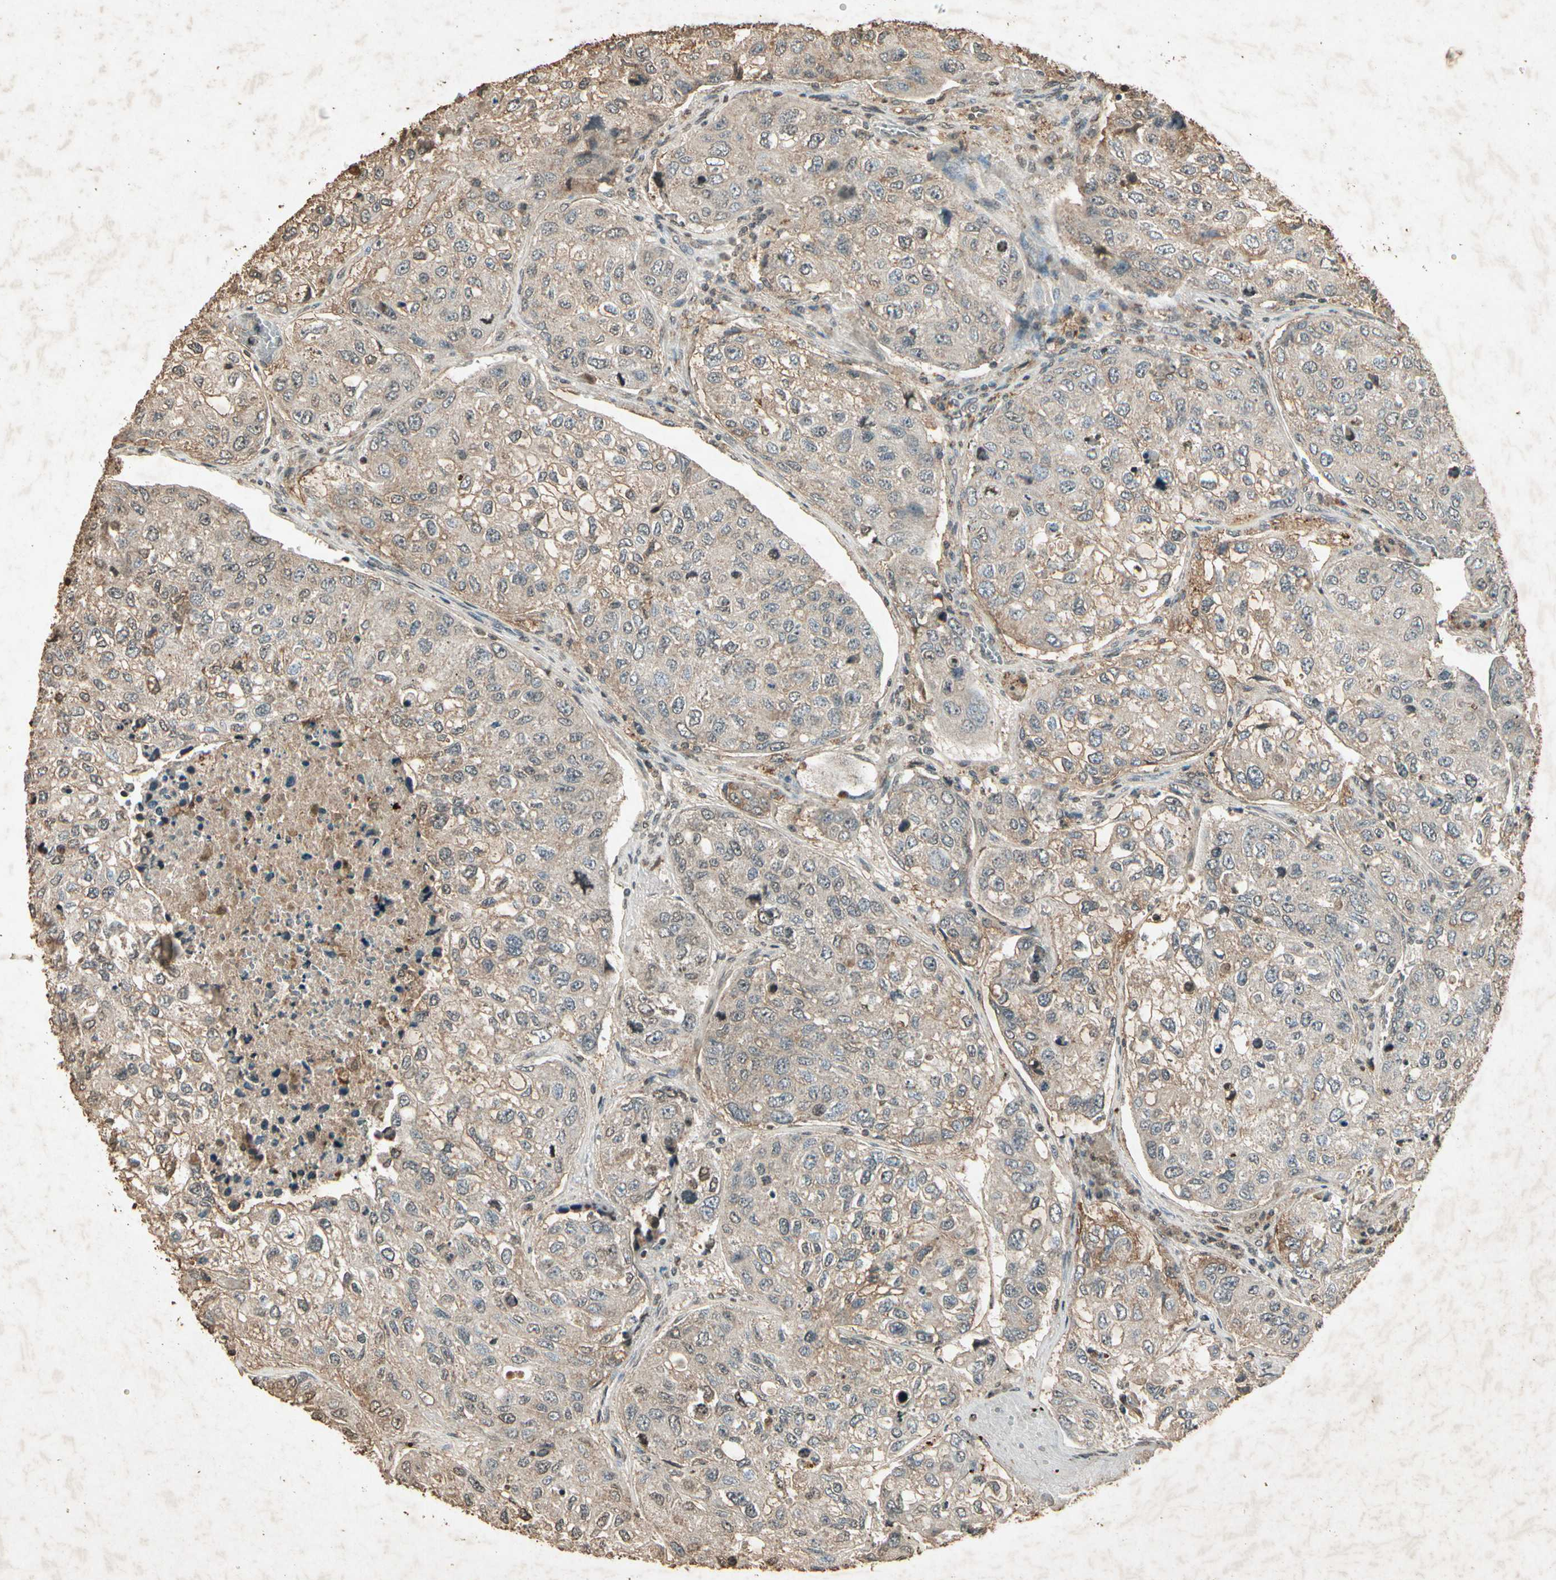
{"staining": {"intensity": "moderate", "quantity": ">75%", "location": "cytoplasmic/membranous"}, "tissue": "urothelial cancer", "cell_type": "Tumor cells", "image_type": "cancer", "snomed": [{"axis": "morphology", "description": "Urothelial carcinoma, High grade"}, {"axis": "topography", "description": "Lymph node"}, {"axis": "topography", "description": "Urinary bladder"}], "caption": "The photomicrograph demonstrates staining of high-grade urothelial carcinoma, revealing moderate cytoplasmic/membranous protein positivity (brown color) within tumor cells.", "gene": "GC", "patient": {"sex": "male", "age": 51}}